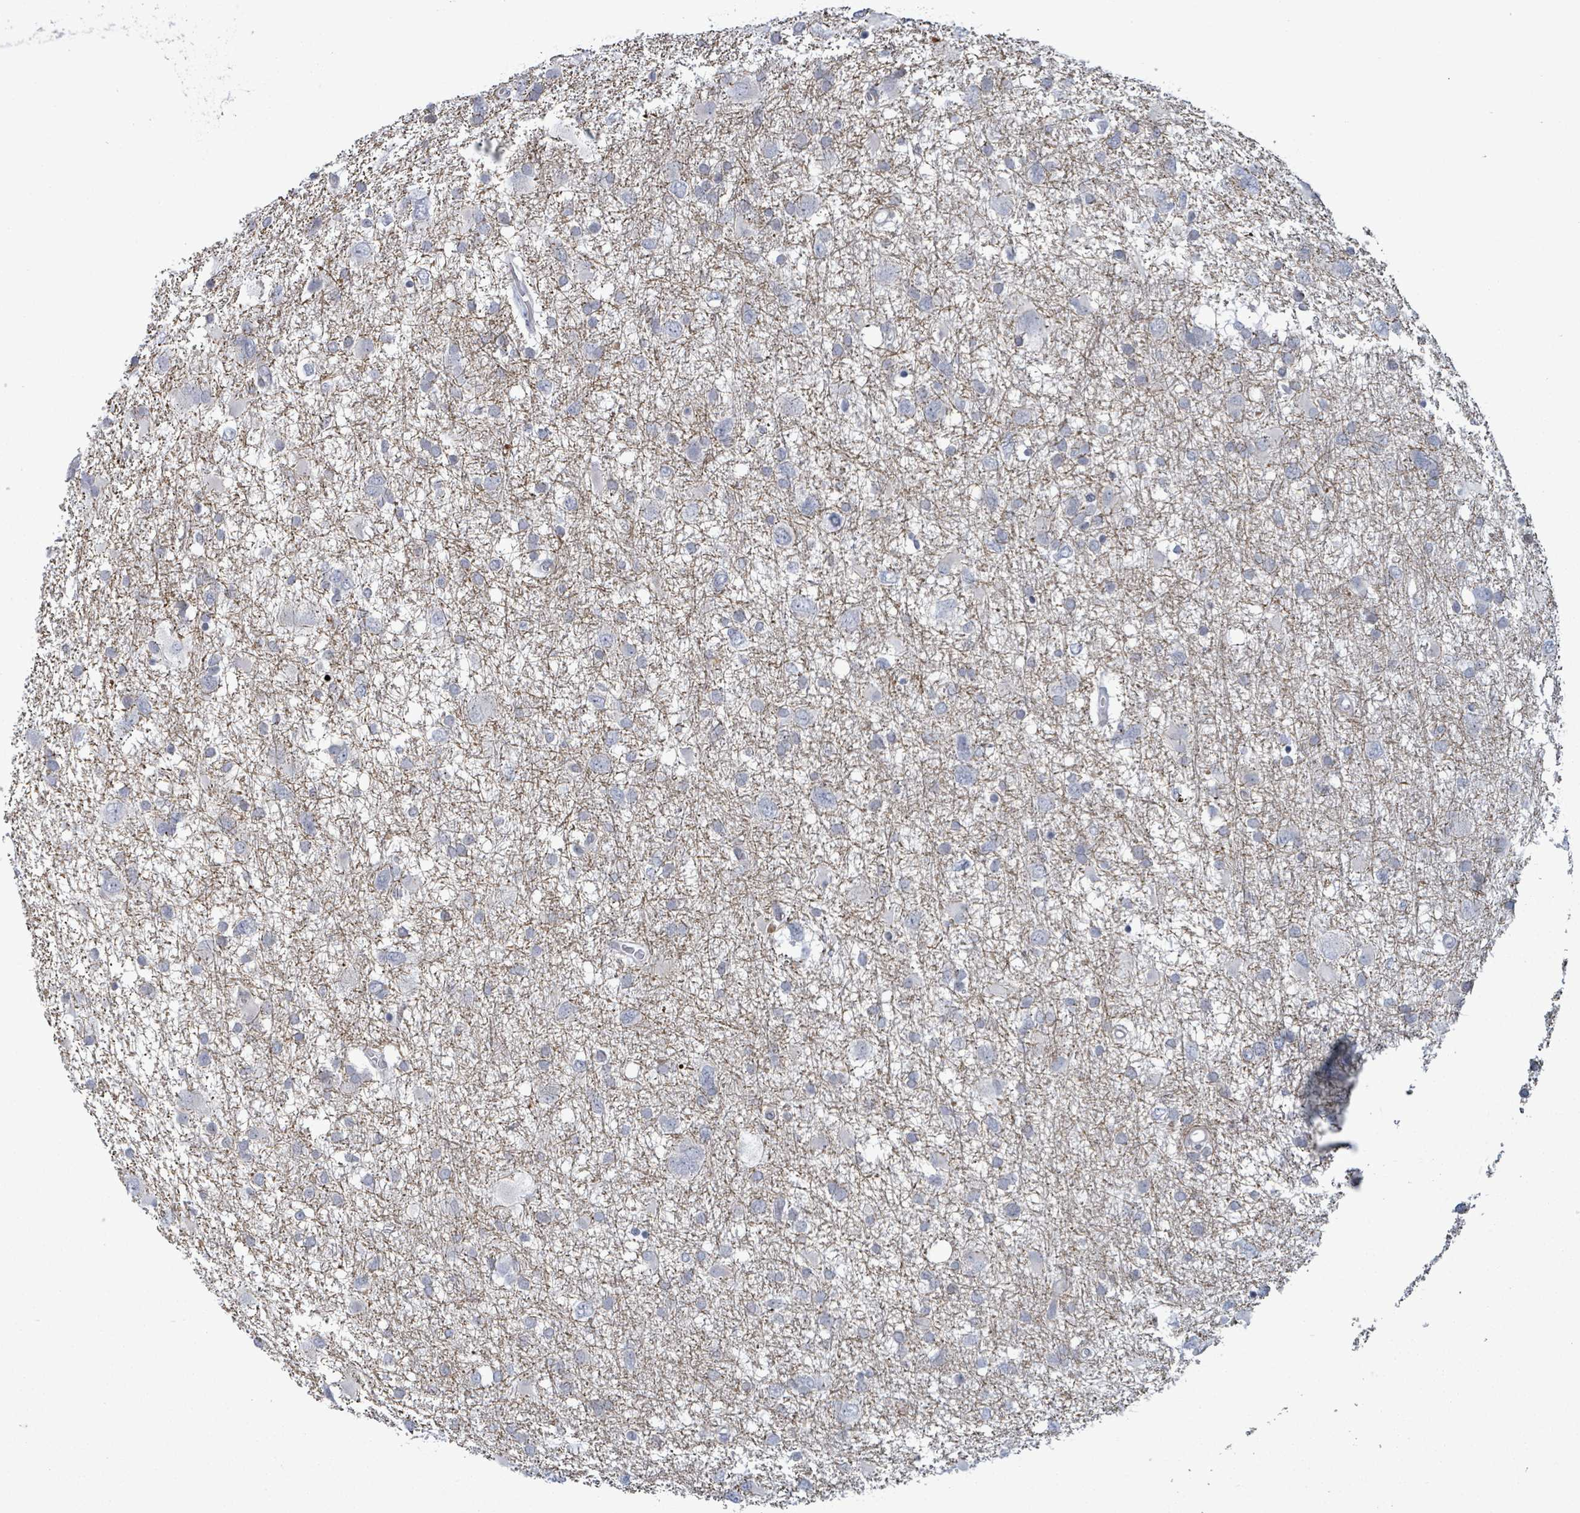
{"staining": {"intensity": "negative", "quantity": "none", "location": "none"}, "tissue": "glioma", "cell_type": "Tumor cells", "image_type": "cancer", "snomed": [{"axis": "morphology", "description": "Glioma, malignant, High grade"}, {"axis": "topography", "description": "Brain"}], "caption": "Tumor cells are negative for protein expression in human glioma.", "gene": "FNDC4", "patient": {"sex": "male", "age": 61}}